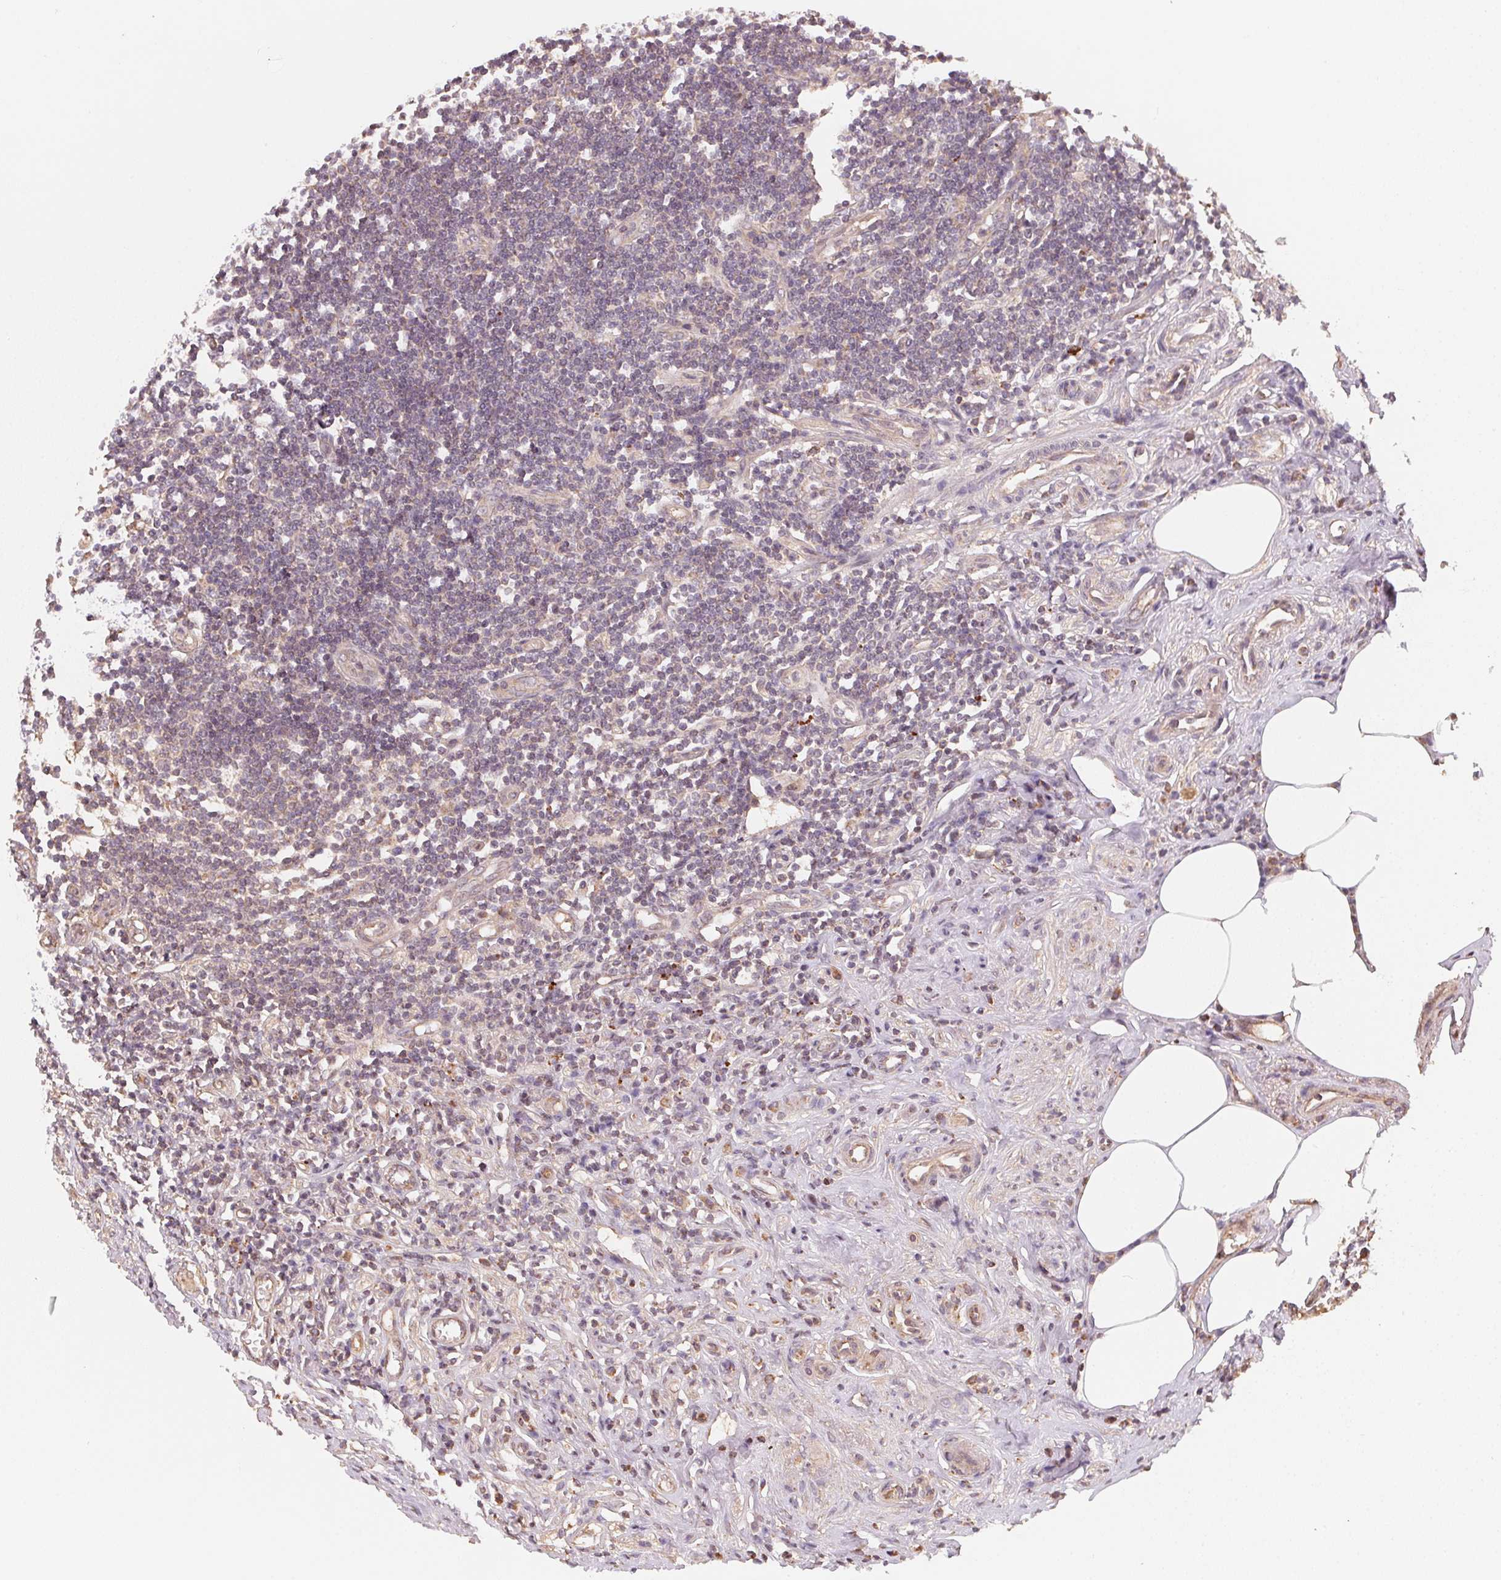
{"staining": {"intensity": "moderate", "quantity": ">75%", "location": "cytoplasmic/membranous"}, "tissue": "appendix", "cell_type": "Glandular cells", "image_type": "normal", "snomed": [{"axis": "morphology", "description": "Normal tissue, NOS"}, {"axis": "topography", "description": "Appendix"}], "caption": "Immunohistochemistry (IHC) image of benign appendix stained for a protein (brown), which shows medium levels of moderate cytoplasmic/membranous staining in approximately >75% of glandular cells.", "gene": "WBP2", "patient": {"sex": "female", "age": 57}}